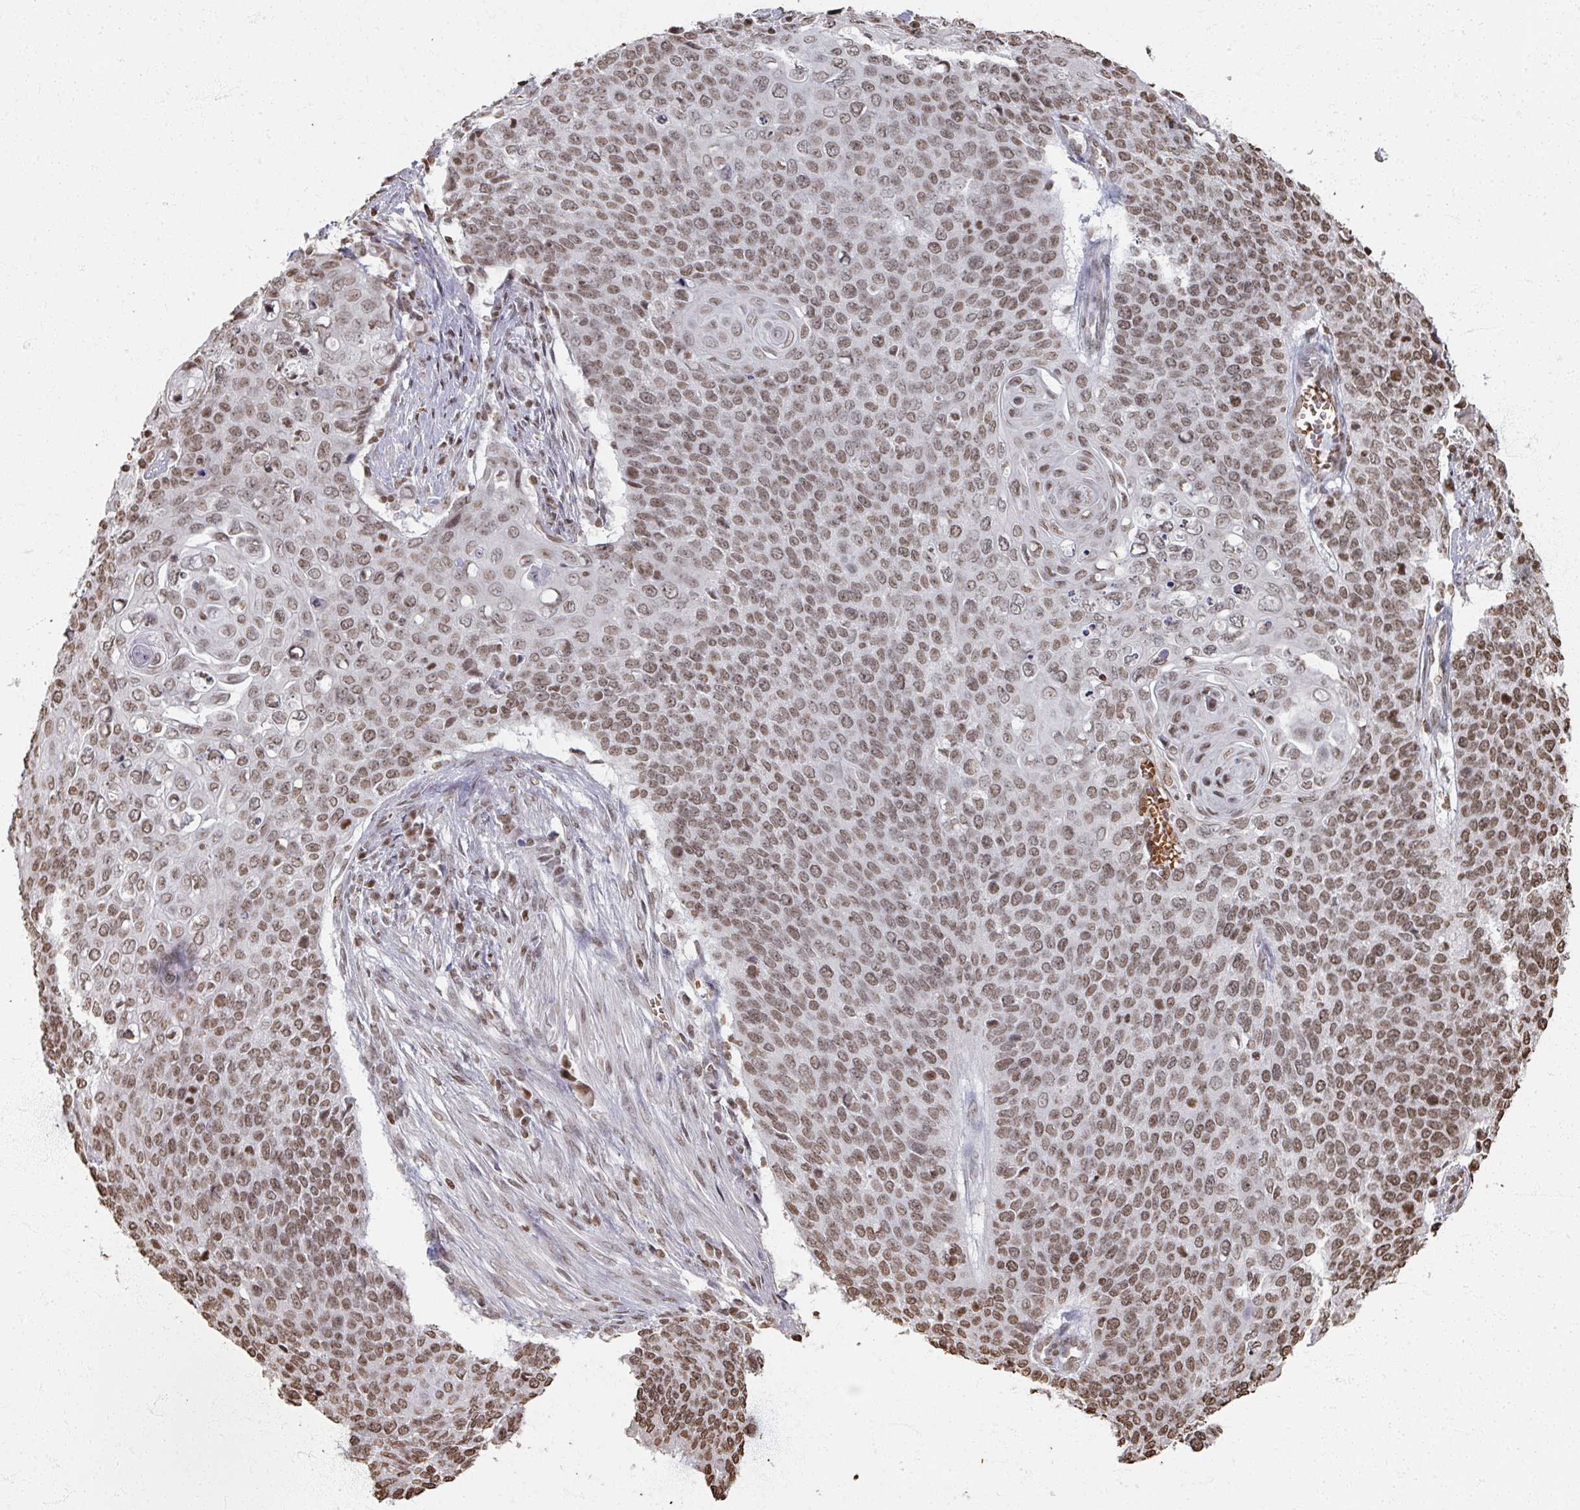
{"staining": {"intensity": "moderate", "quantity": ">75%", "location": "nuclear"}, "tissue": "cervical cancer", "cell_type": "Tumor cells", "image_type": "cancer", "snomed": [{"axis": "morphology", "description": "Squamous cell carcinoma, NOS"}, {"axis": "topography", "description": "Cervix"}], "caption": "Brown immunohistochemical staining in human cervical cancer exhibits moderate nuclear positivity in about >75% of tumor cells.", "gene": "DCUN1D5", "patient": {"sex": "female", "age": 39}}